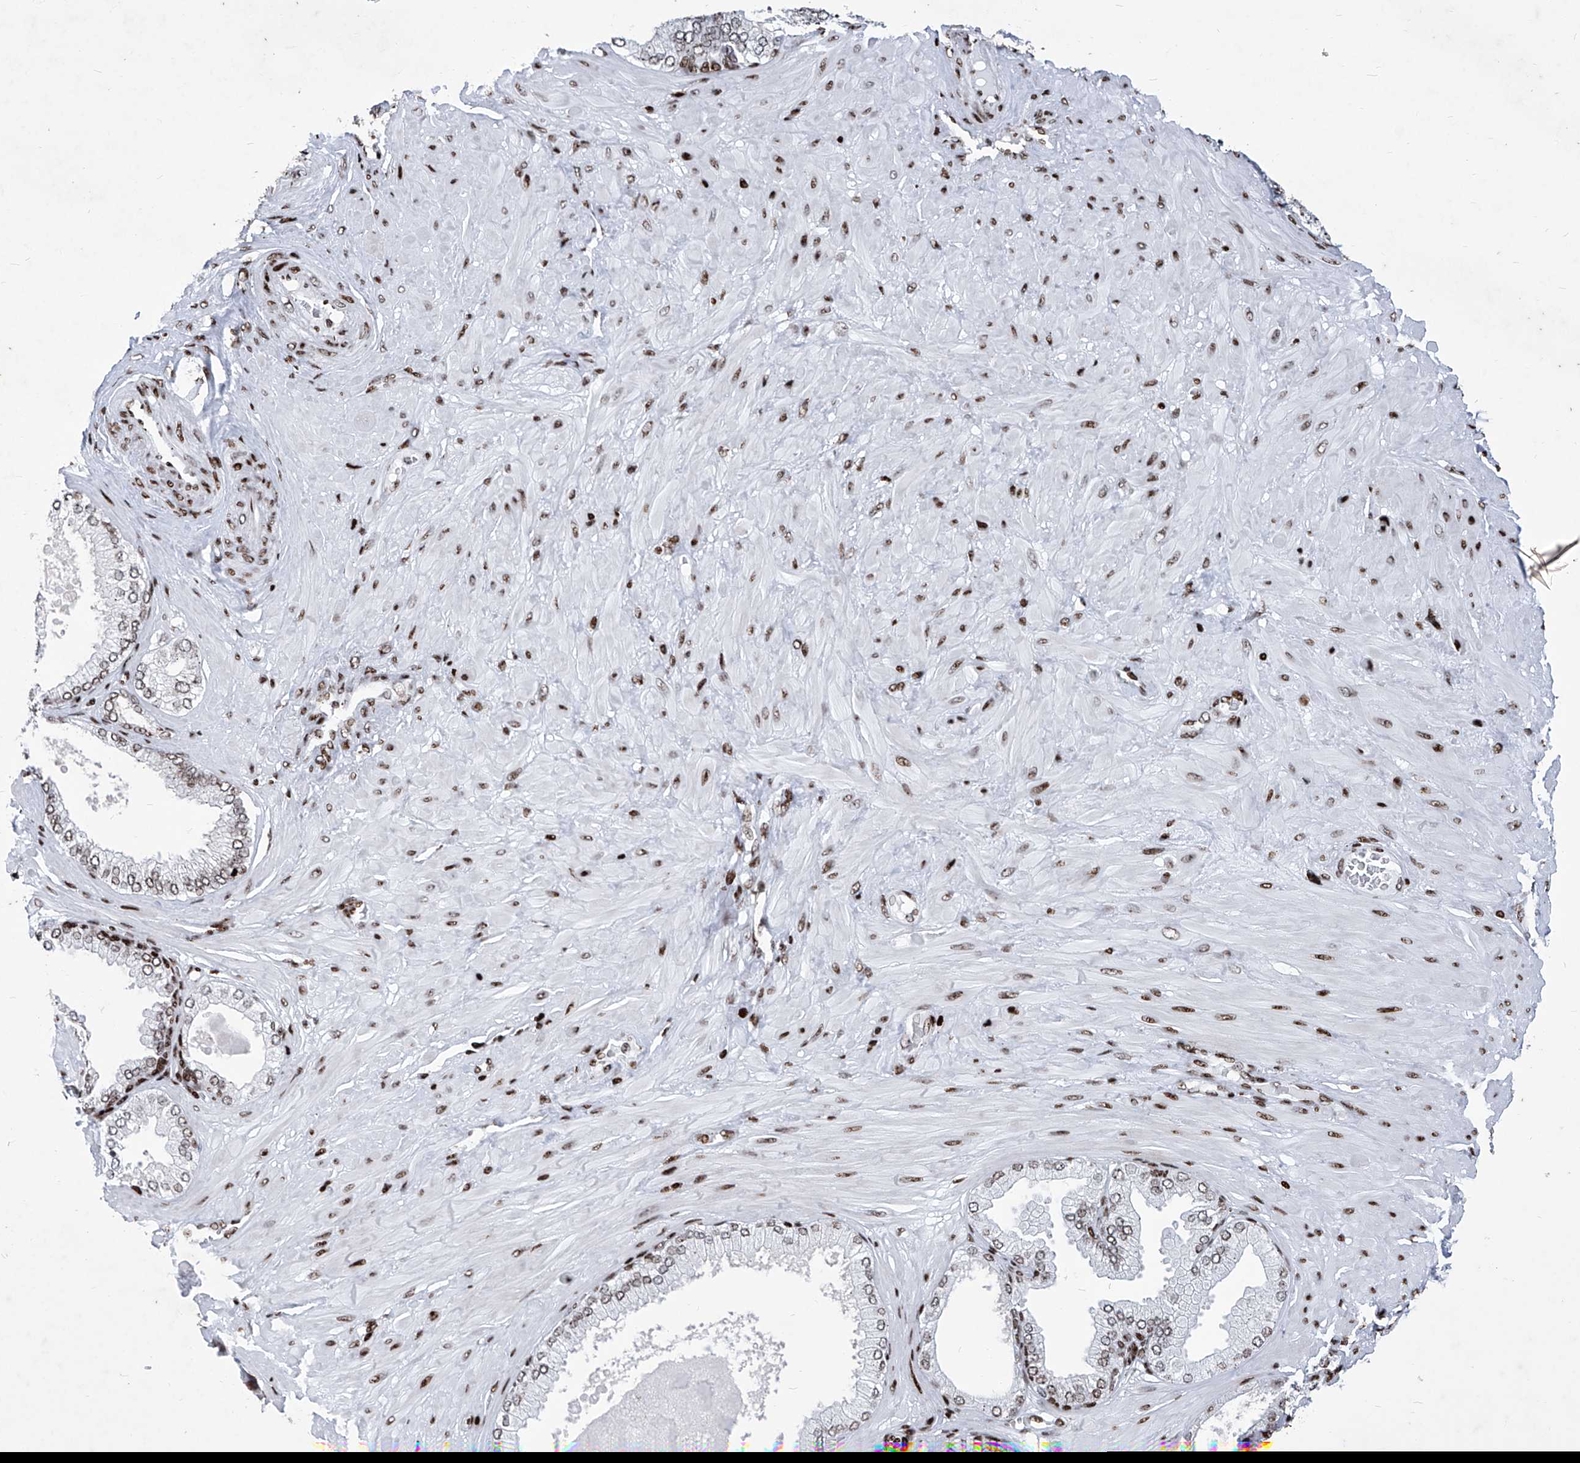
{"staining": {"intensity": "strong", "quantity": ">75%", "location": "nuclear"}, "tissue": "adipose tissue", "cell_type": "Adipocytes", "image_type": "normal", "snomed": [{"axis": "morphology", "description": "Normal tissue, NOS"}, {"axis": "morphology", "description": "Adenocarcinoma, Low grade"}, {"axis": "topography", "description": "Prostate"}, {"axis": "topography", "description": "Peripheral nerve tissue"}], "caption": "DAB (3,3'-diaminobenzidine) immunohistochemical staining of unremarkable human adipose tissue shows strong nuclear protein staining in about >75% of adipocytes.", "gene": "HEY2", "patient": {"sex": "male", "age": 63}}